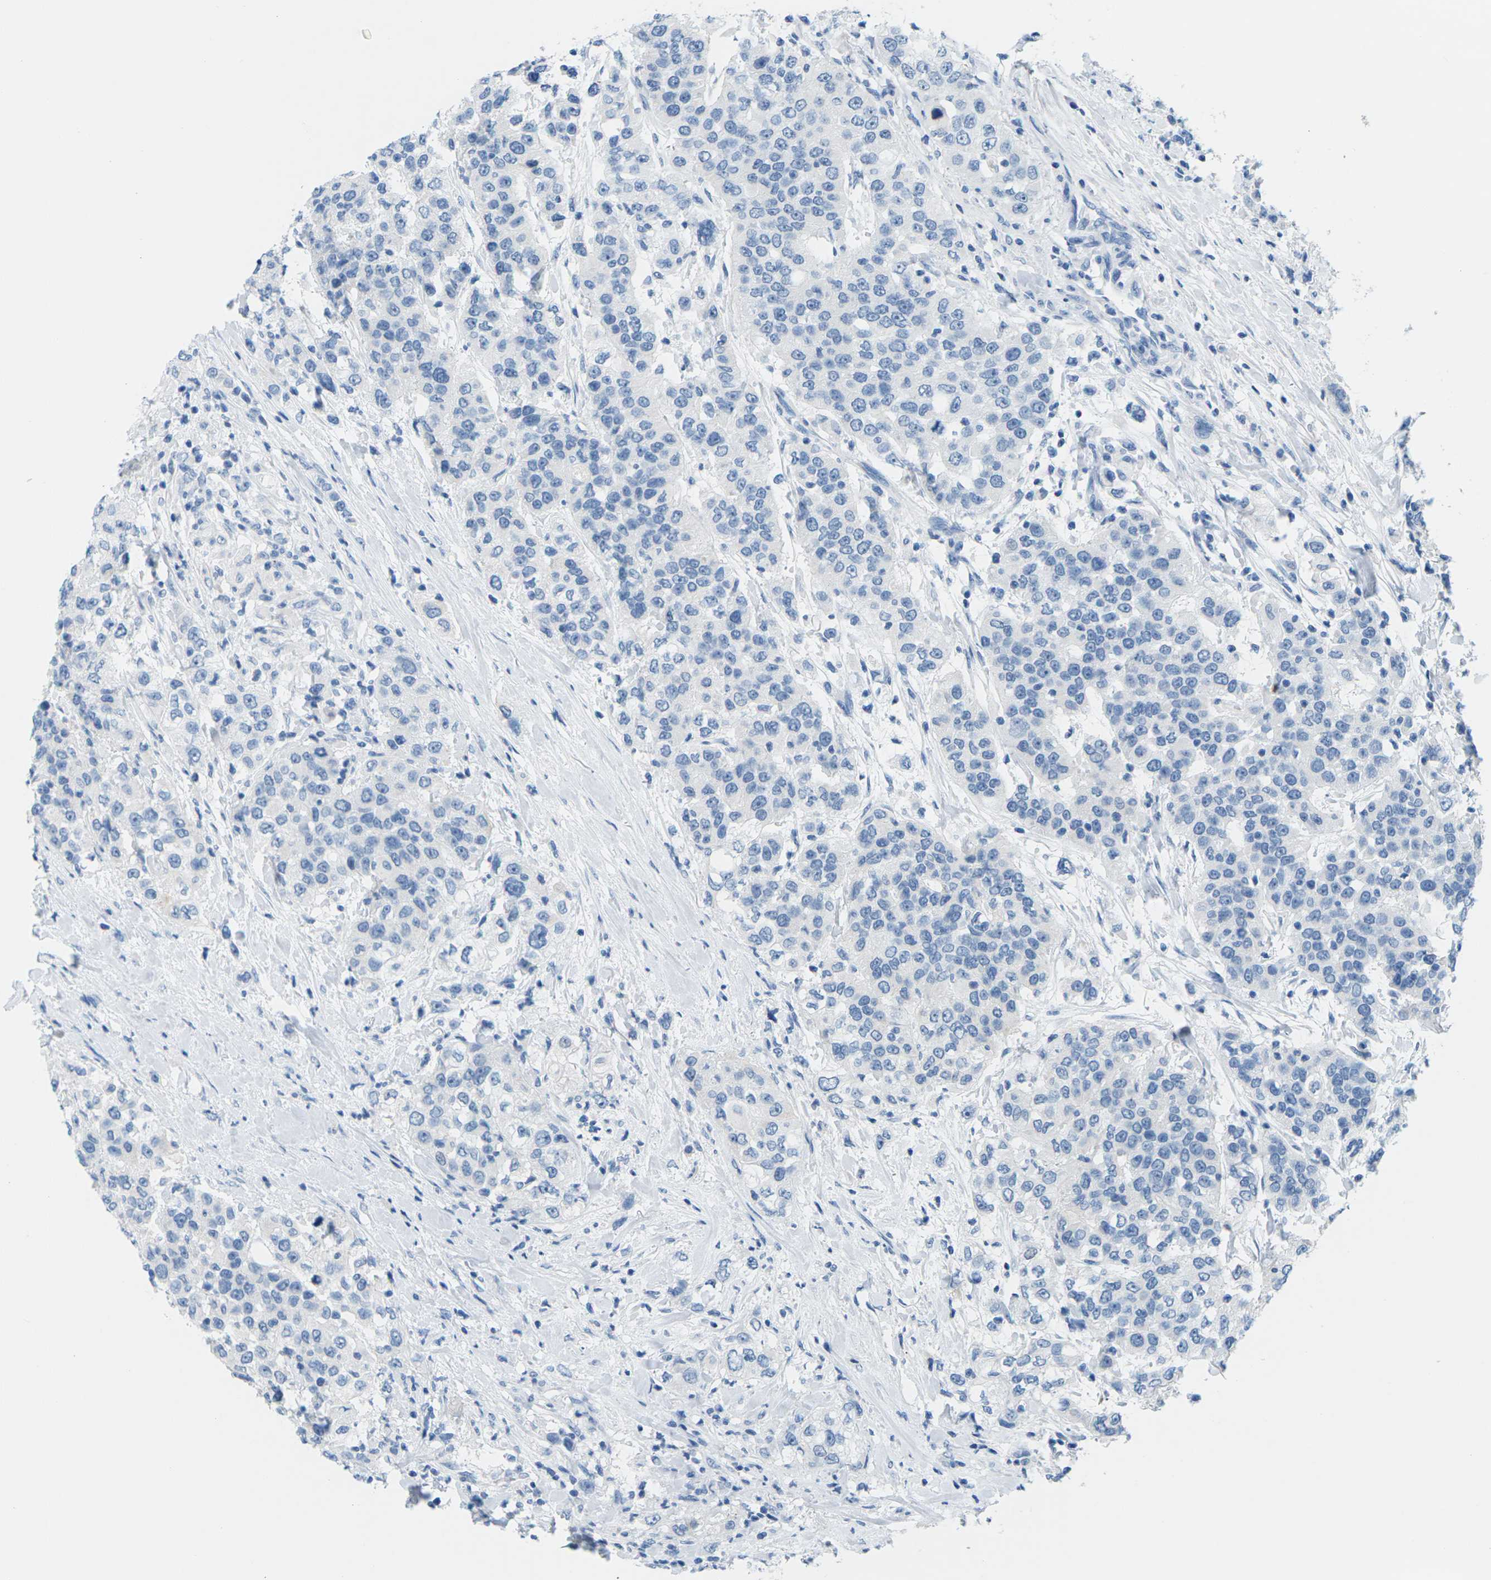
{"staining": {"intensity": "negative", "quantity": "none", "location": "none"}, "tissue": "urothelial cancer", "cell_type": "Tumor cells", "image_type": "cancer", "snomed": [{"axis": "morphology", "description": "Urothelial carcinoma, High grade"}, {"axis": "topography", "description": "Urinary bladder"}], "caption": "The image demonstrates no staining of tumor cells in high-grade urothelial carcinoma.", "gene": "SLC12A1", "patient": {"sex": "female", "age": 80}}